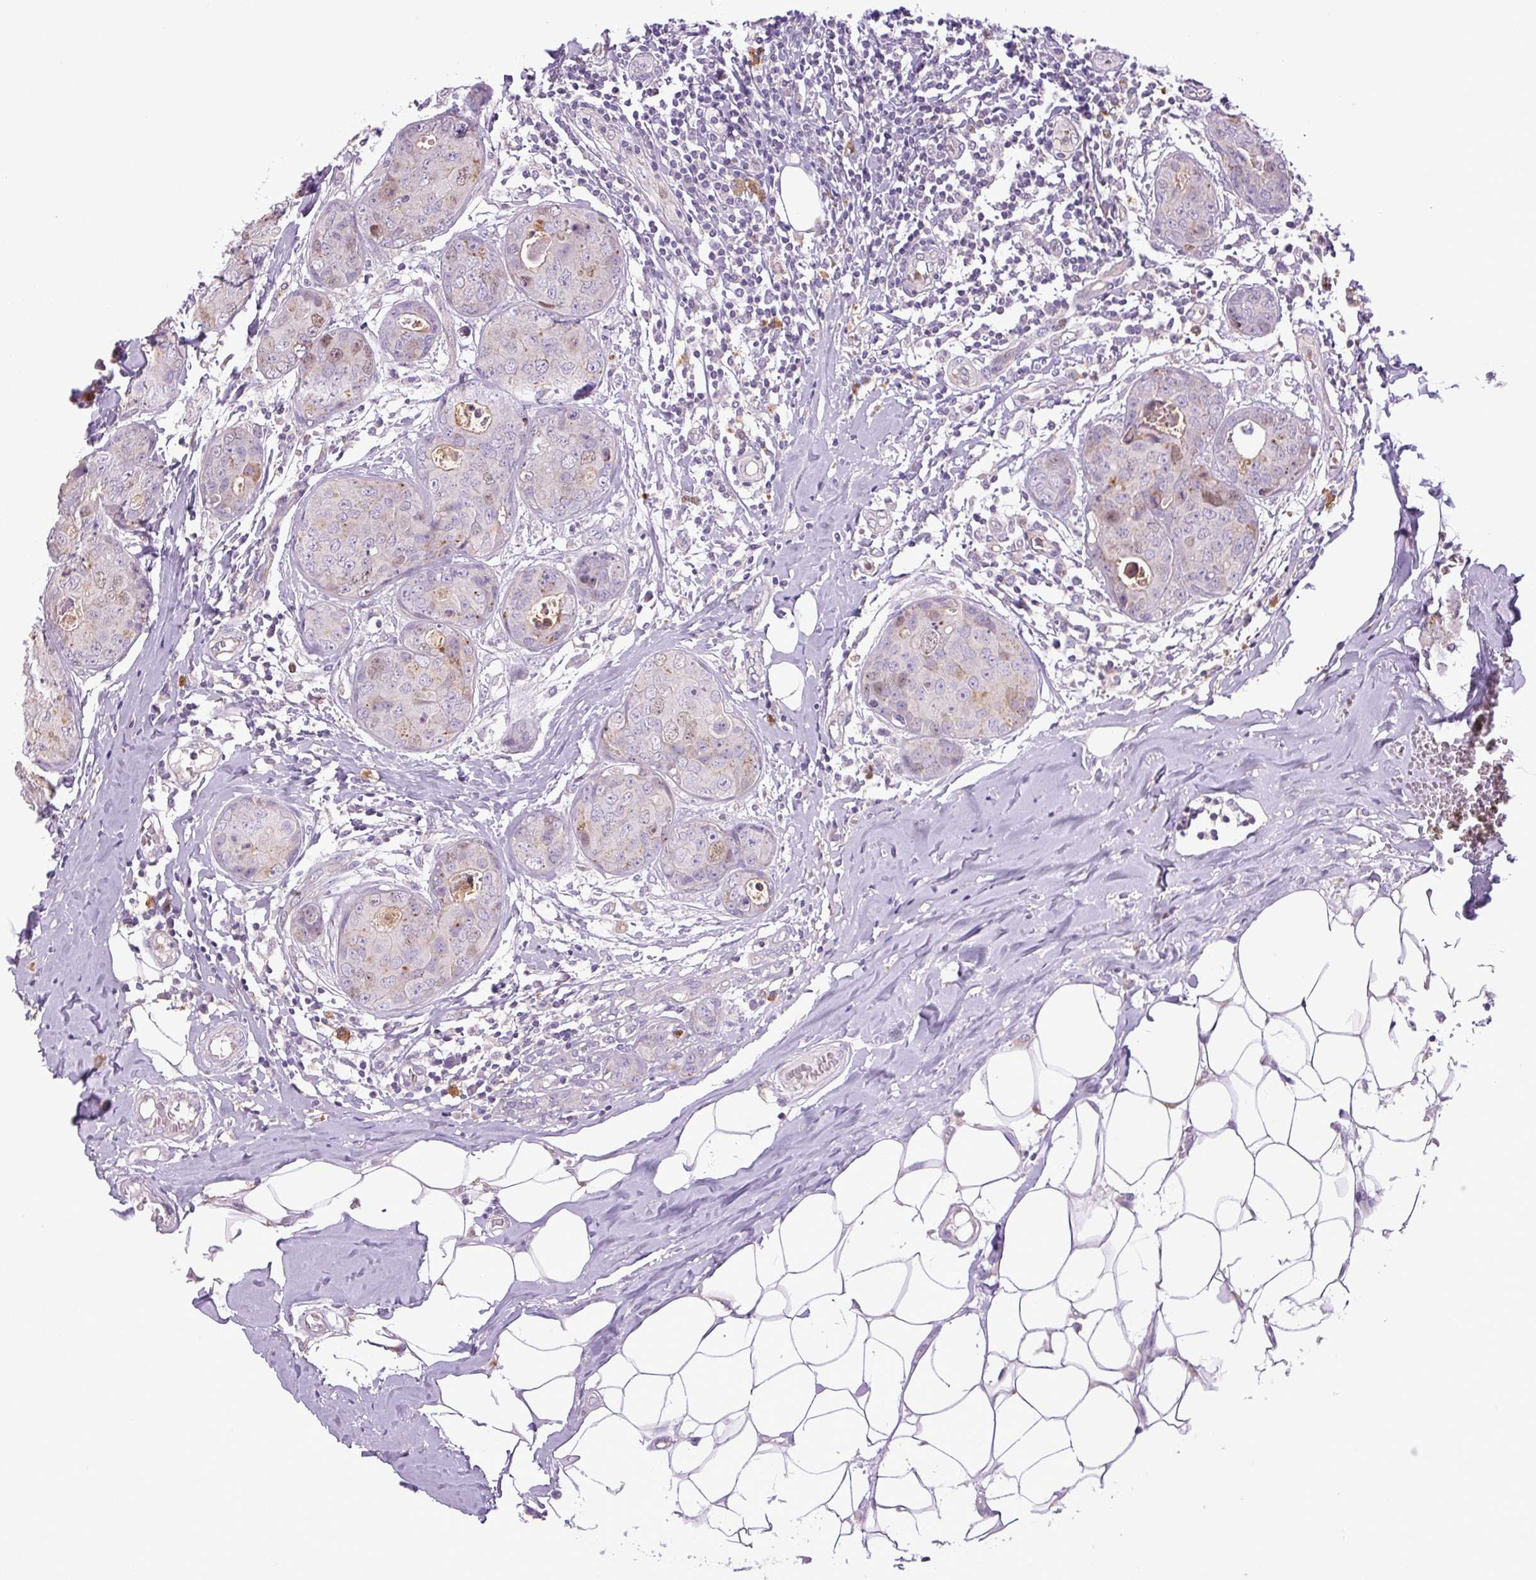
{"staining": {"intensity": "moderate", "quantity": "<25%", "location": "cytoplasmic/membranous"}, "tissue": "breast cancer", "cell_type": "Tumor cells", "image_type": "cancer", "snomed": [{"axis": "morphology", "description": "Duct carcinoma"}, {"axis": "topography", "description": "Breast"}], "caption": "High-power microscopy captured an immunohistochemistry (IHC) image of breast cancer (invasive ductal carcinoma), revealing moderate cytoplasmic/membranous staining in approximately <25% of tumor cells.", "gene": "KIFC1", "patient": {"sex": "female", "age": 43}}